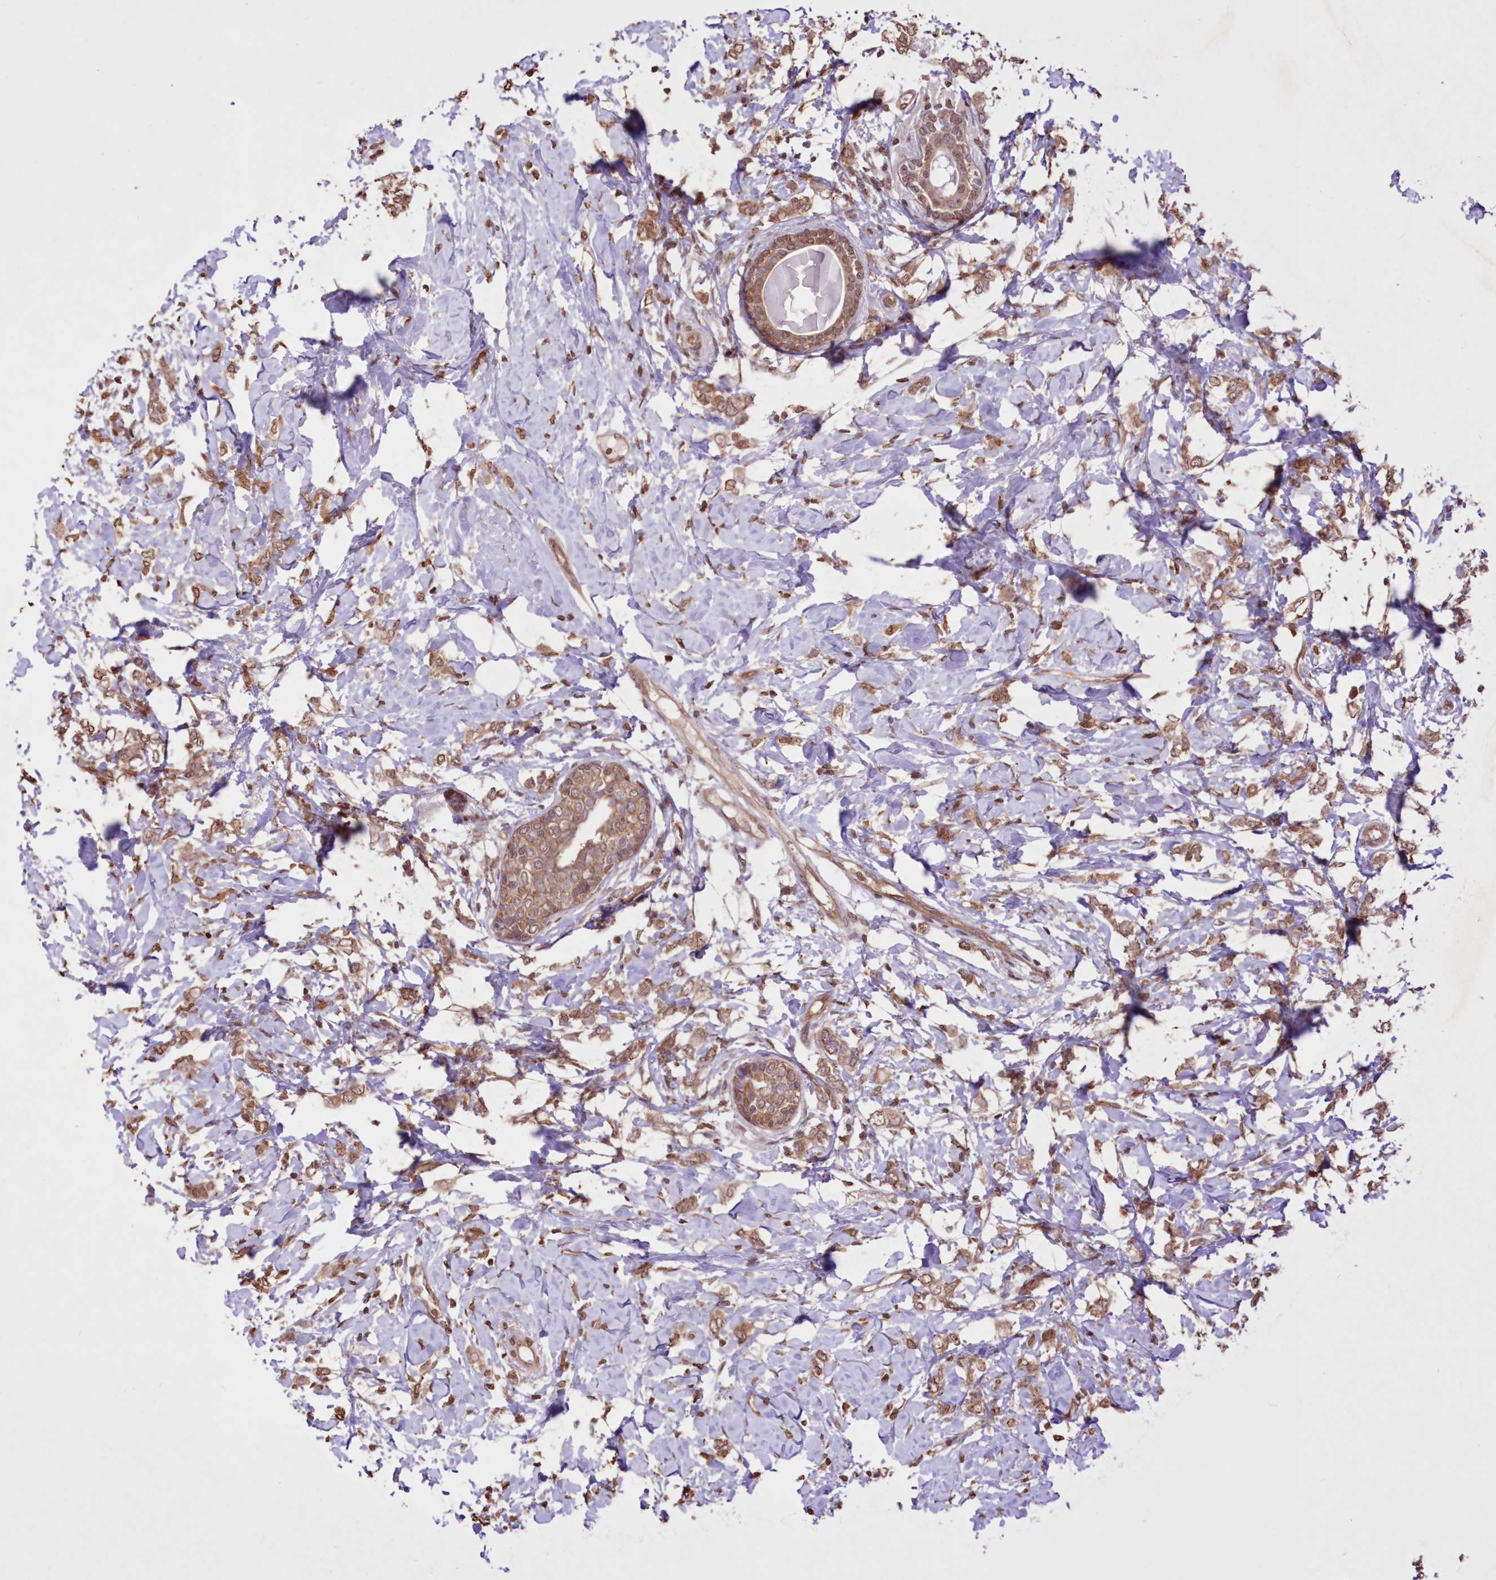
{"staining": {"intensity": "moderate", "quantity": ">75%", "location": "cytoplasmic/membranous,nuclear"}, "tissue": "breast cancer", "cell_type": "Tumor cells", "image_type": "cancer", "snomed": [{"axis": "morphology", "description": "Normal tissue, NOS"}, {"axis": "morphology", "description": "Lobular carcinoma"}, {"axis": "topography", "description": "Breast"}], "caption": "About >75% of tumor cells in breast cancer exhibit moderate cytoplasmic/membranous and nuclear protein positivity as visualized by brown immunohistochemical staining.", "gene": "FCHO2", "patient": {"sex": "female", "age": 47}}